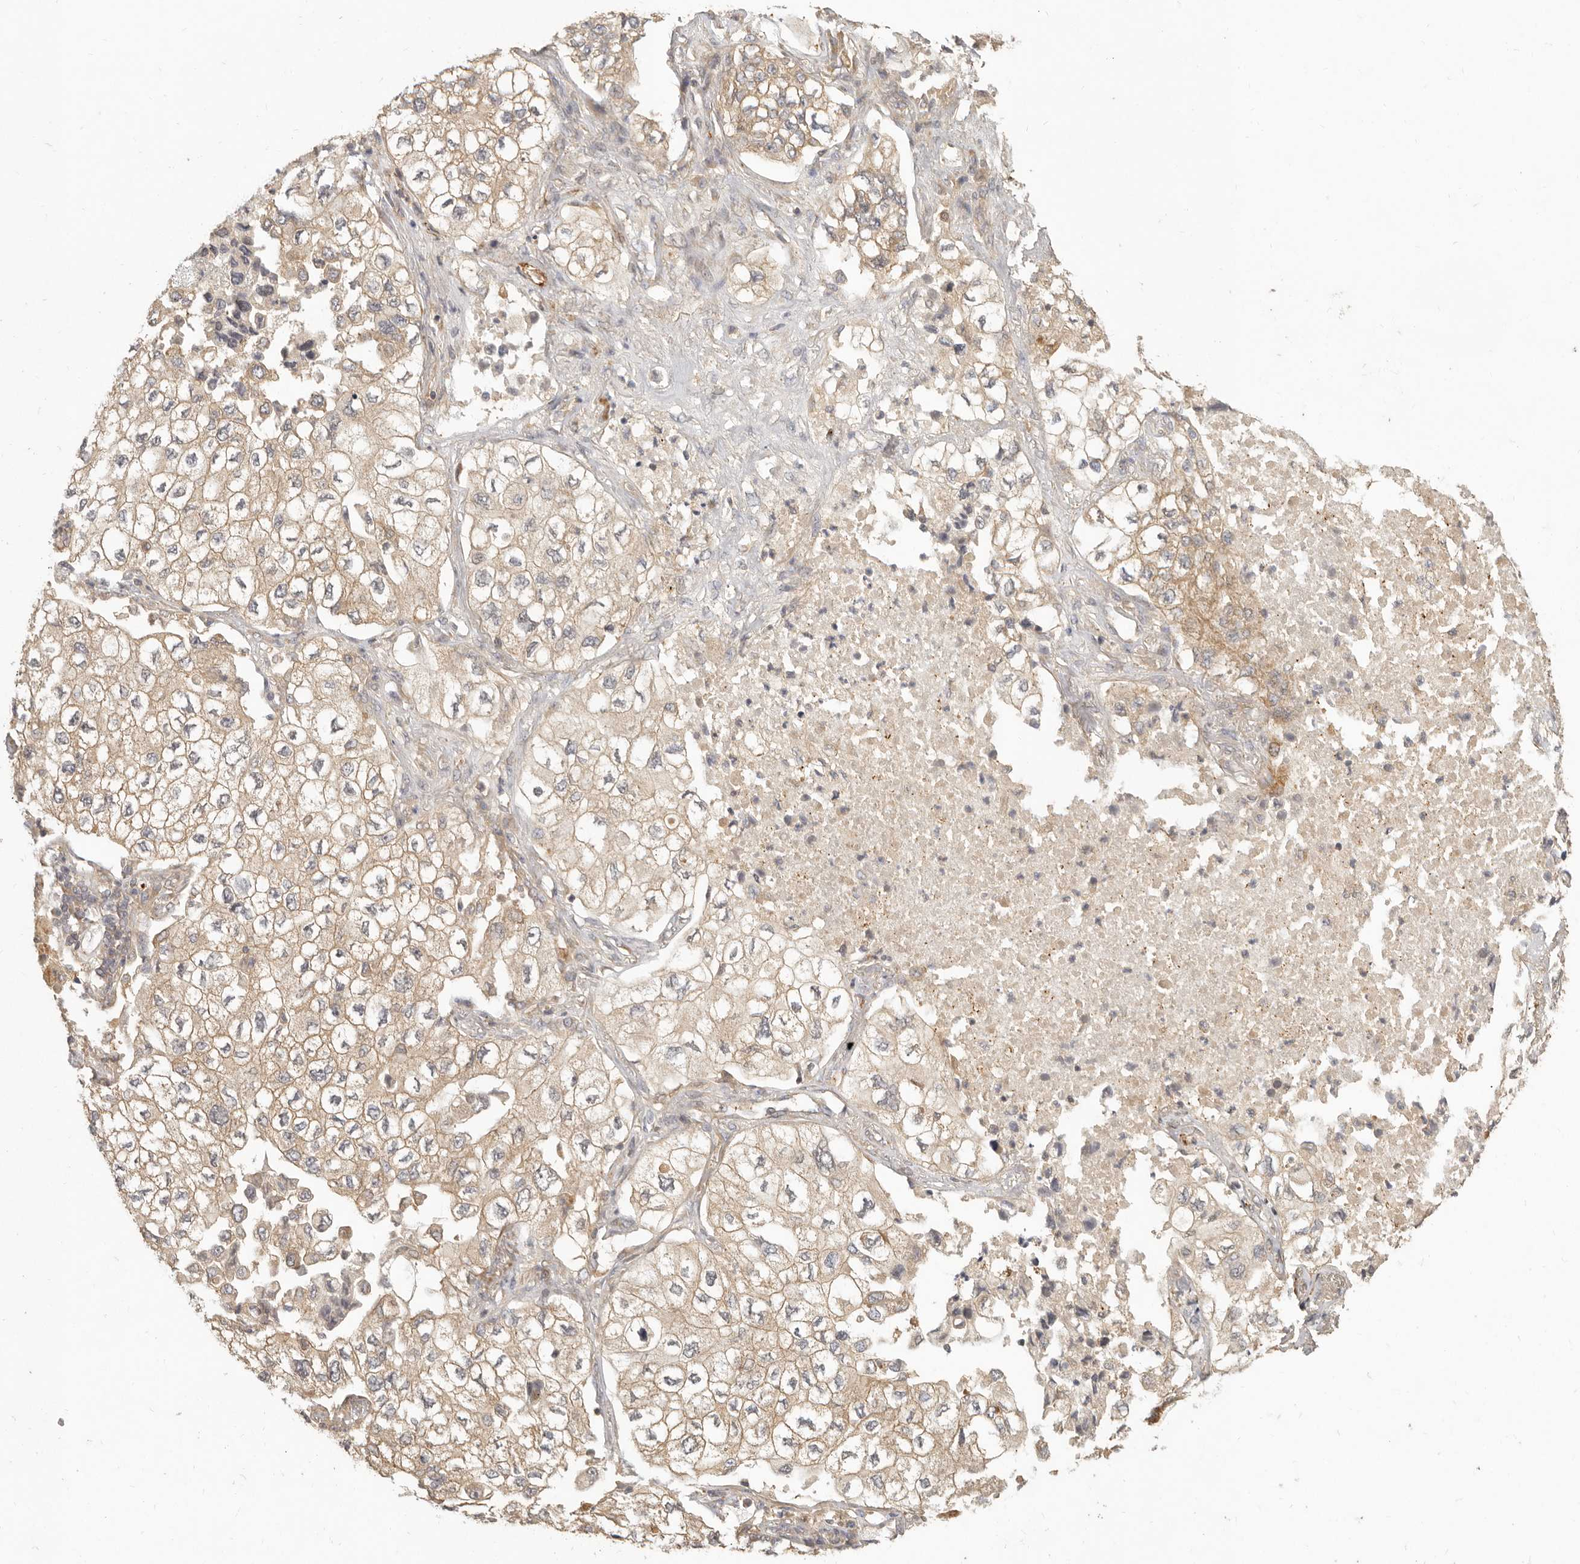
{"staining": {"intensity": "weak", "quantity": ">75%", "location": "cytoplasmic/membranous"}, "tissue": "lung cancer", "cell_type": "Tumor cells", "image_type": "cancer", "snomed": [{"axis": "morphology", "description": "Adenocarcinoma, NOS"}, {"axis": "topography", "description": "Lung"}], "caption": "This micrograph reveals immunohistochemistry staining of adenocarcinoma (lung), with low weak cytoplasmic/membranous staining in approximately >75% of tumor cells.", "gene": "VIPR1", "patient": {"sex": "male", "age": 63}}